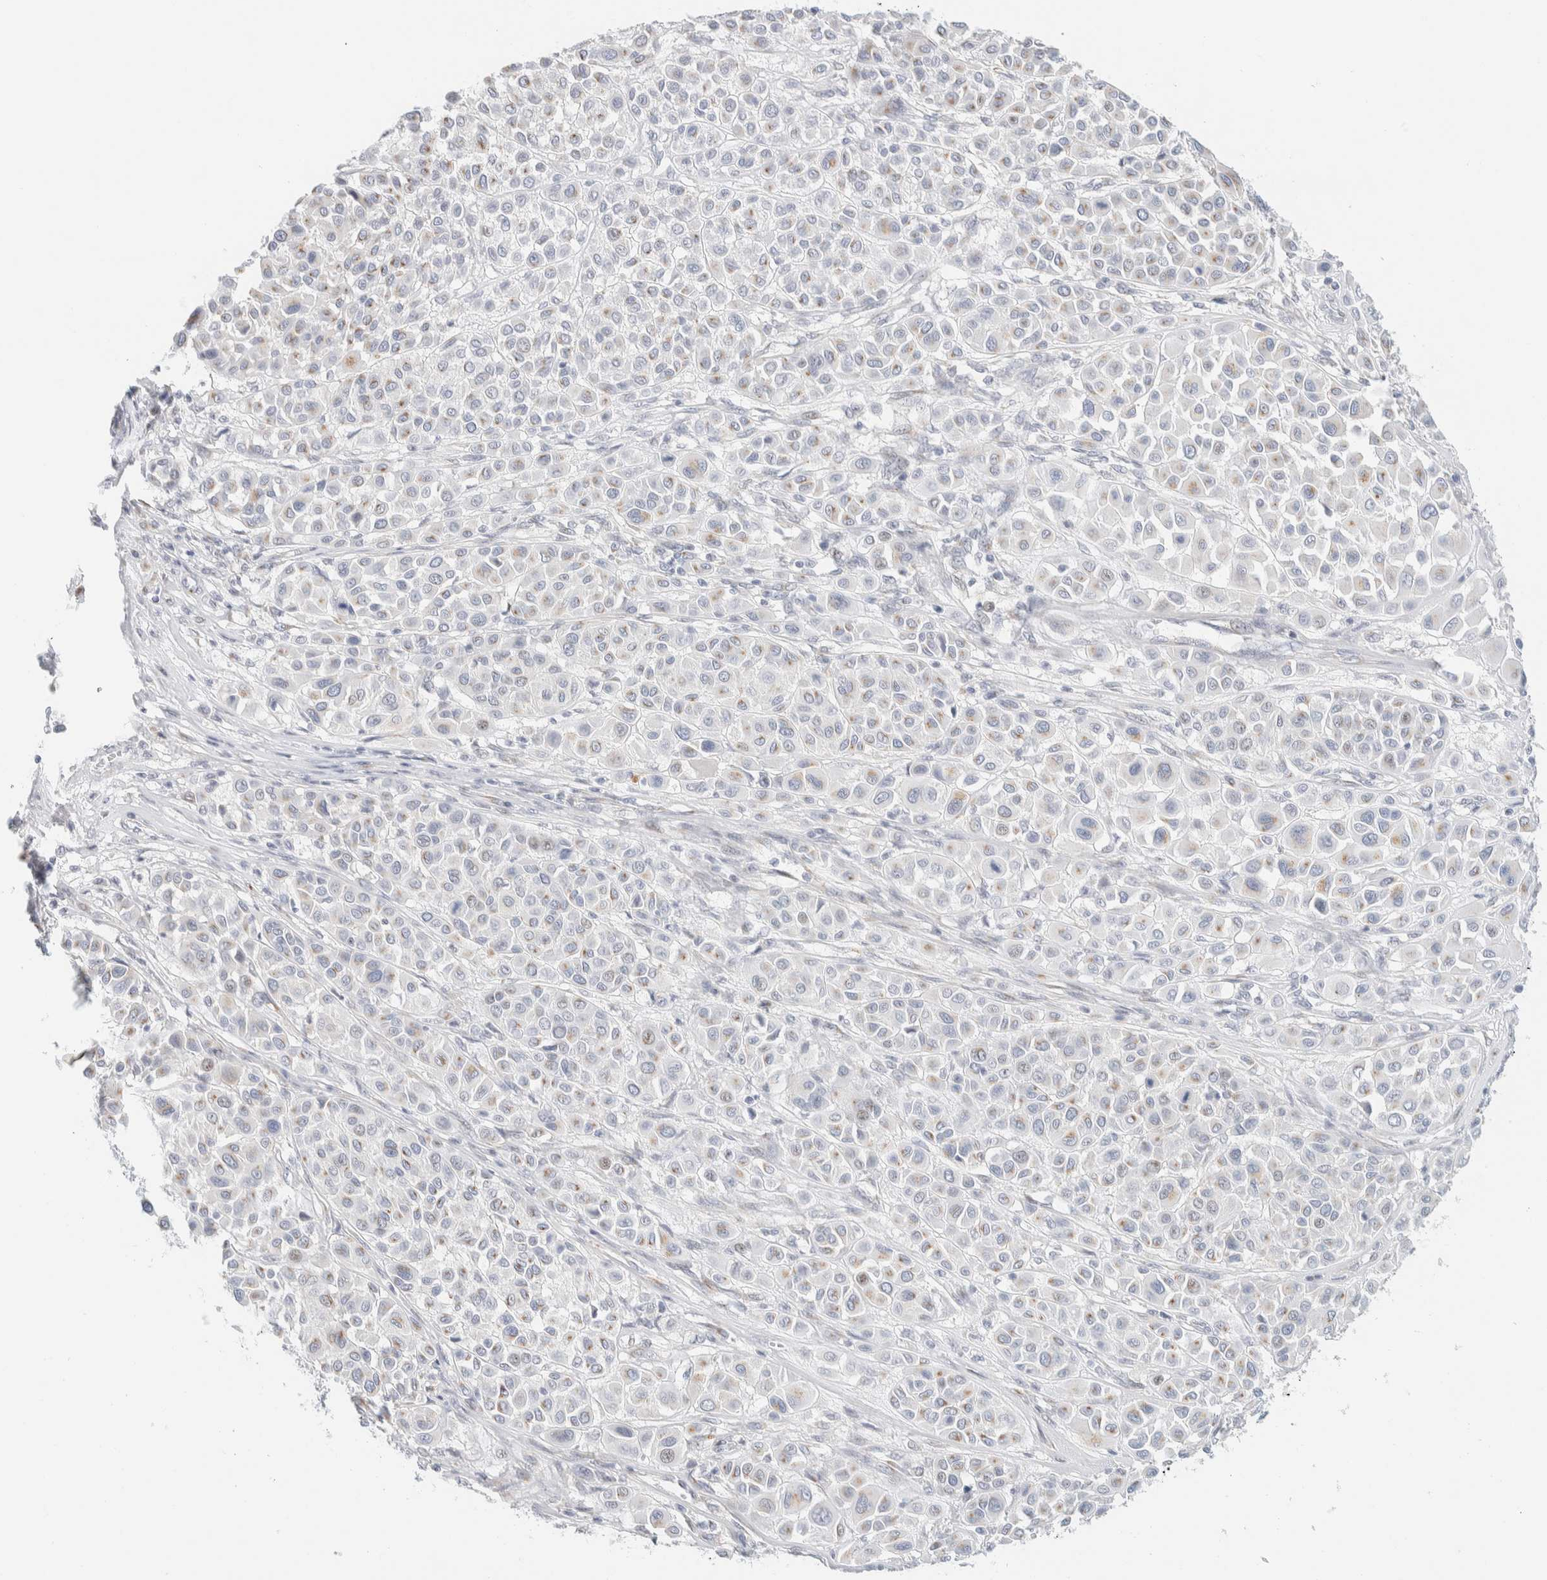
{"staining": {"intensity": "weak", "quantity": "<25%", "location": "cytoplasmic/membranous"}, "tissue": "melanoma", "cell_type": "Tumor cells", "image_type": "cancer", "snomed": [{"axis": "morphology", "description": "Malignant melanoma, Metastatic site"}, {"axis": "topography", "description": "Soft tissue"}], "caption": "The IHC histopathology image has no significant expression in tumor cells of melanoma tissue.", "gene": "SPNS3", "patient": {"sex": "male", "age": 41}}